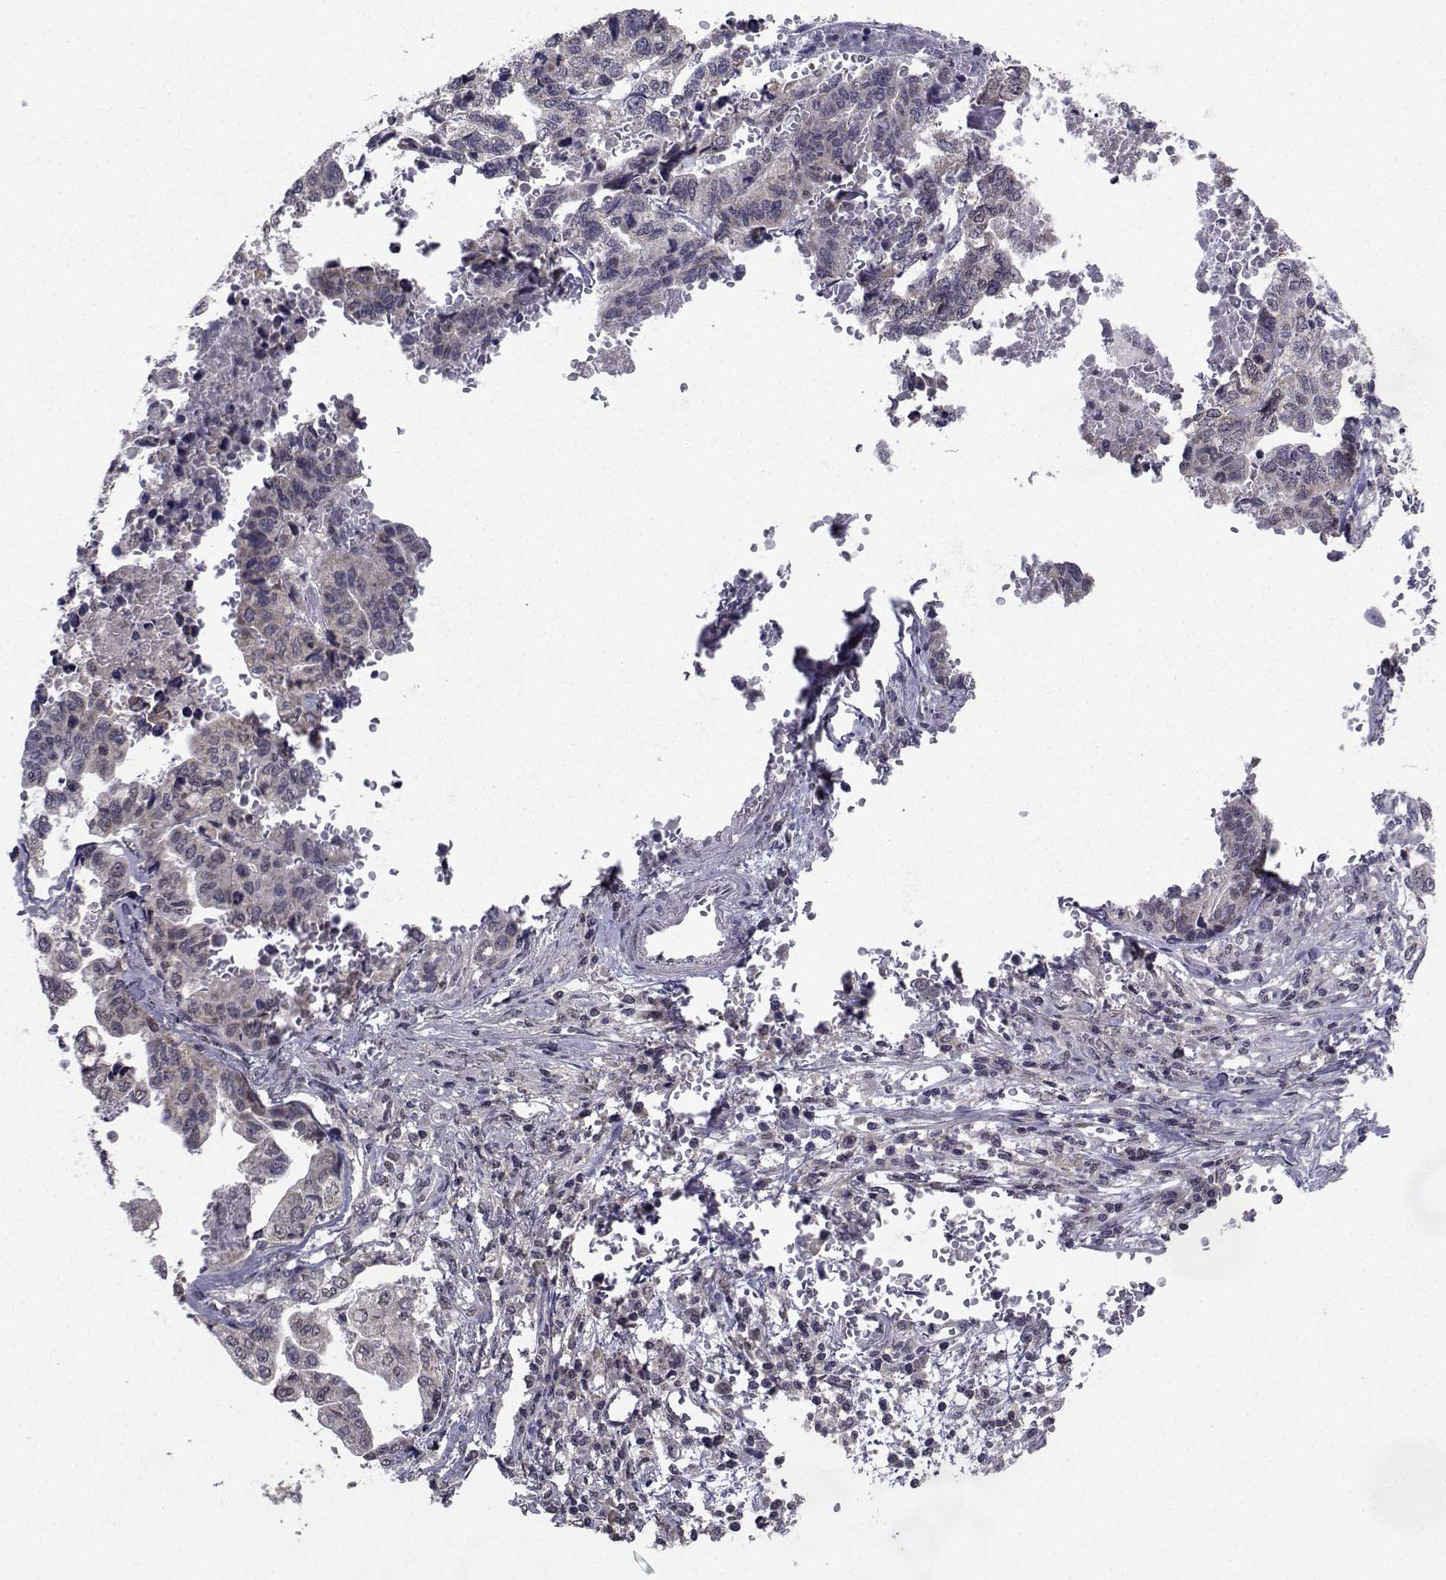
{"staining": {"intensity": "moderate", "quantity": "<25%", "location": "cytoplasmic/membranous"}, "tissue": "stomach cancer", "cell_type": "Tumor cells", "image_type": "cancer", "snomed": [{"axis": "morphology", "description": "Adenocarcinoma, NOS"}, {"axis": "topography", "description": "Stomach, upper"}], "caption": "Moderate cytoplasmic/membranous positivity for a protein is appreciated in approximately <25% of tumor cells of stomach cancer using IHC.", "gene": "CYP2S1", "patient": {"sex": "female", "age": 67}}